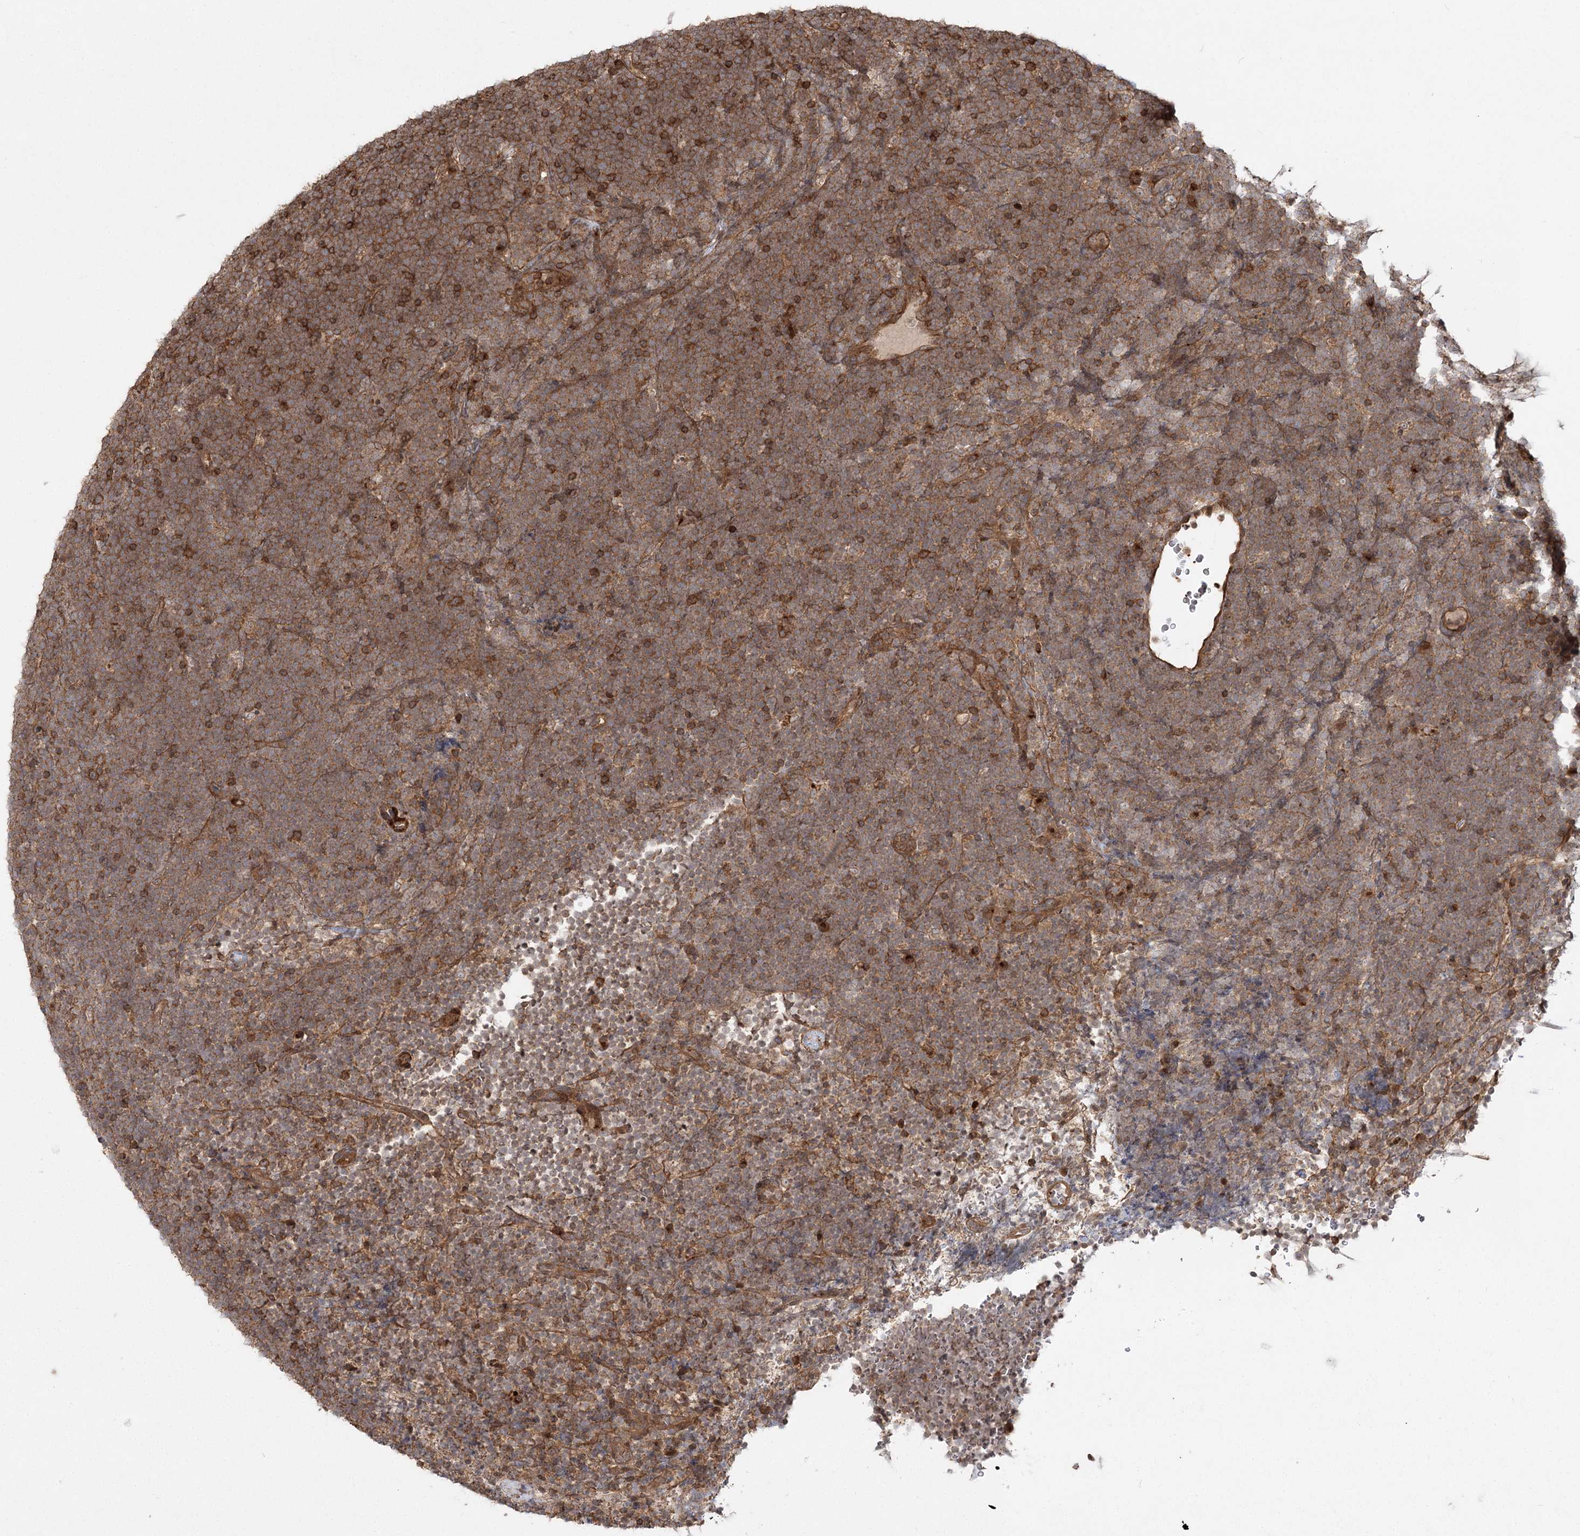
{"staining": {"intensity": "moderate", "quantity": ">75%", "location": "cytoplasmic/membranous"}, "tissue": "lymphoma", "cell_type": "Tumor cells", "image_type": "cancer", "snomed": [{"axis": "morphology", "description": "Malignant lymphoma, non-Hodgkin's type, High grade"}, {"axis": "topography", "description": "Lymph node"}], "caption": "Tumor cells demonstrate medium levels of moderate cytoplasmic/membranous staining in about >75% of cells in lymphoma.", "gene": "MDFIC", "patient": {"sex": "male", "age": 13}}